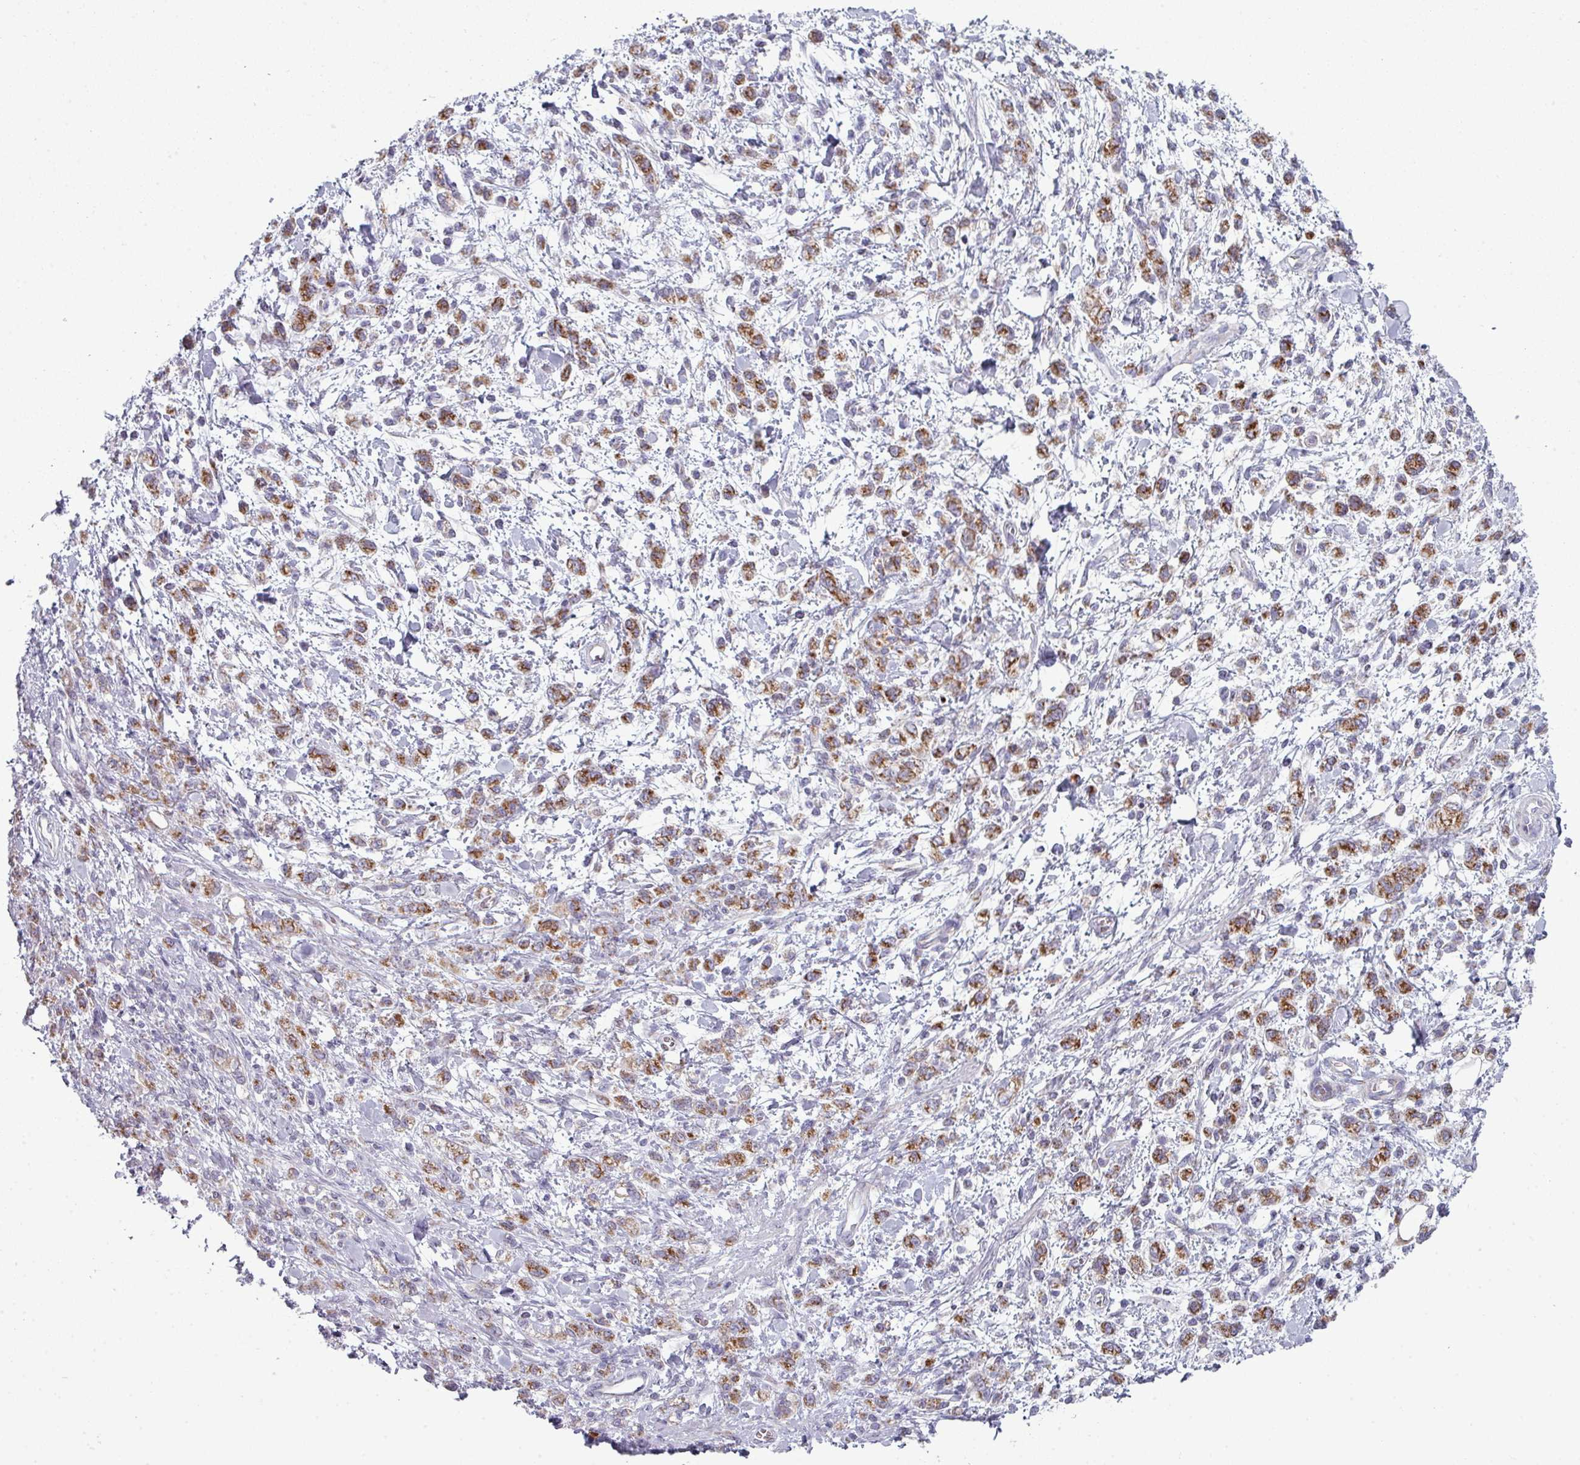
{"staining": {"intensity": "moderate", "quantity": ">75%", "location": "cytoplasmic/membranous"}, "tissue": "stomach cancer", "cell_type": "Tumor cells", "image_type": "cancer", "snomed": [{"axis": "morphology", "description": "Adenocarcinoma, NOS"}, {"axis": "topography", "description": "Stomach"}], "caption": "Tumor cells display moderate cytoplasmic/membranous expression in approximately >75% of cells in stomach cancer.", "gene": "ZNF615", "patient": {"sex": "male", "age": 77}}